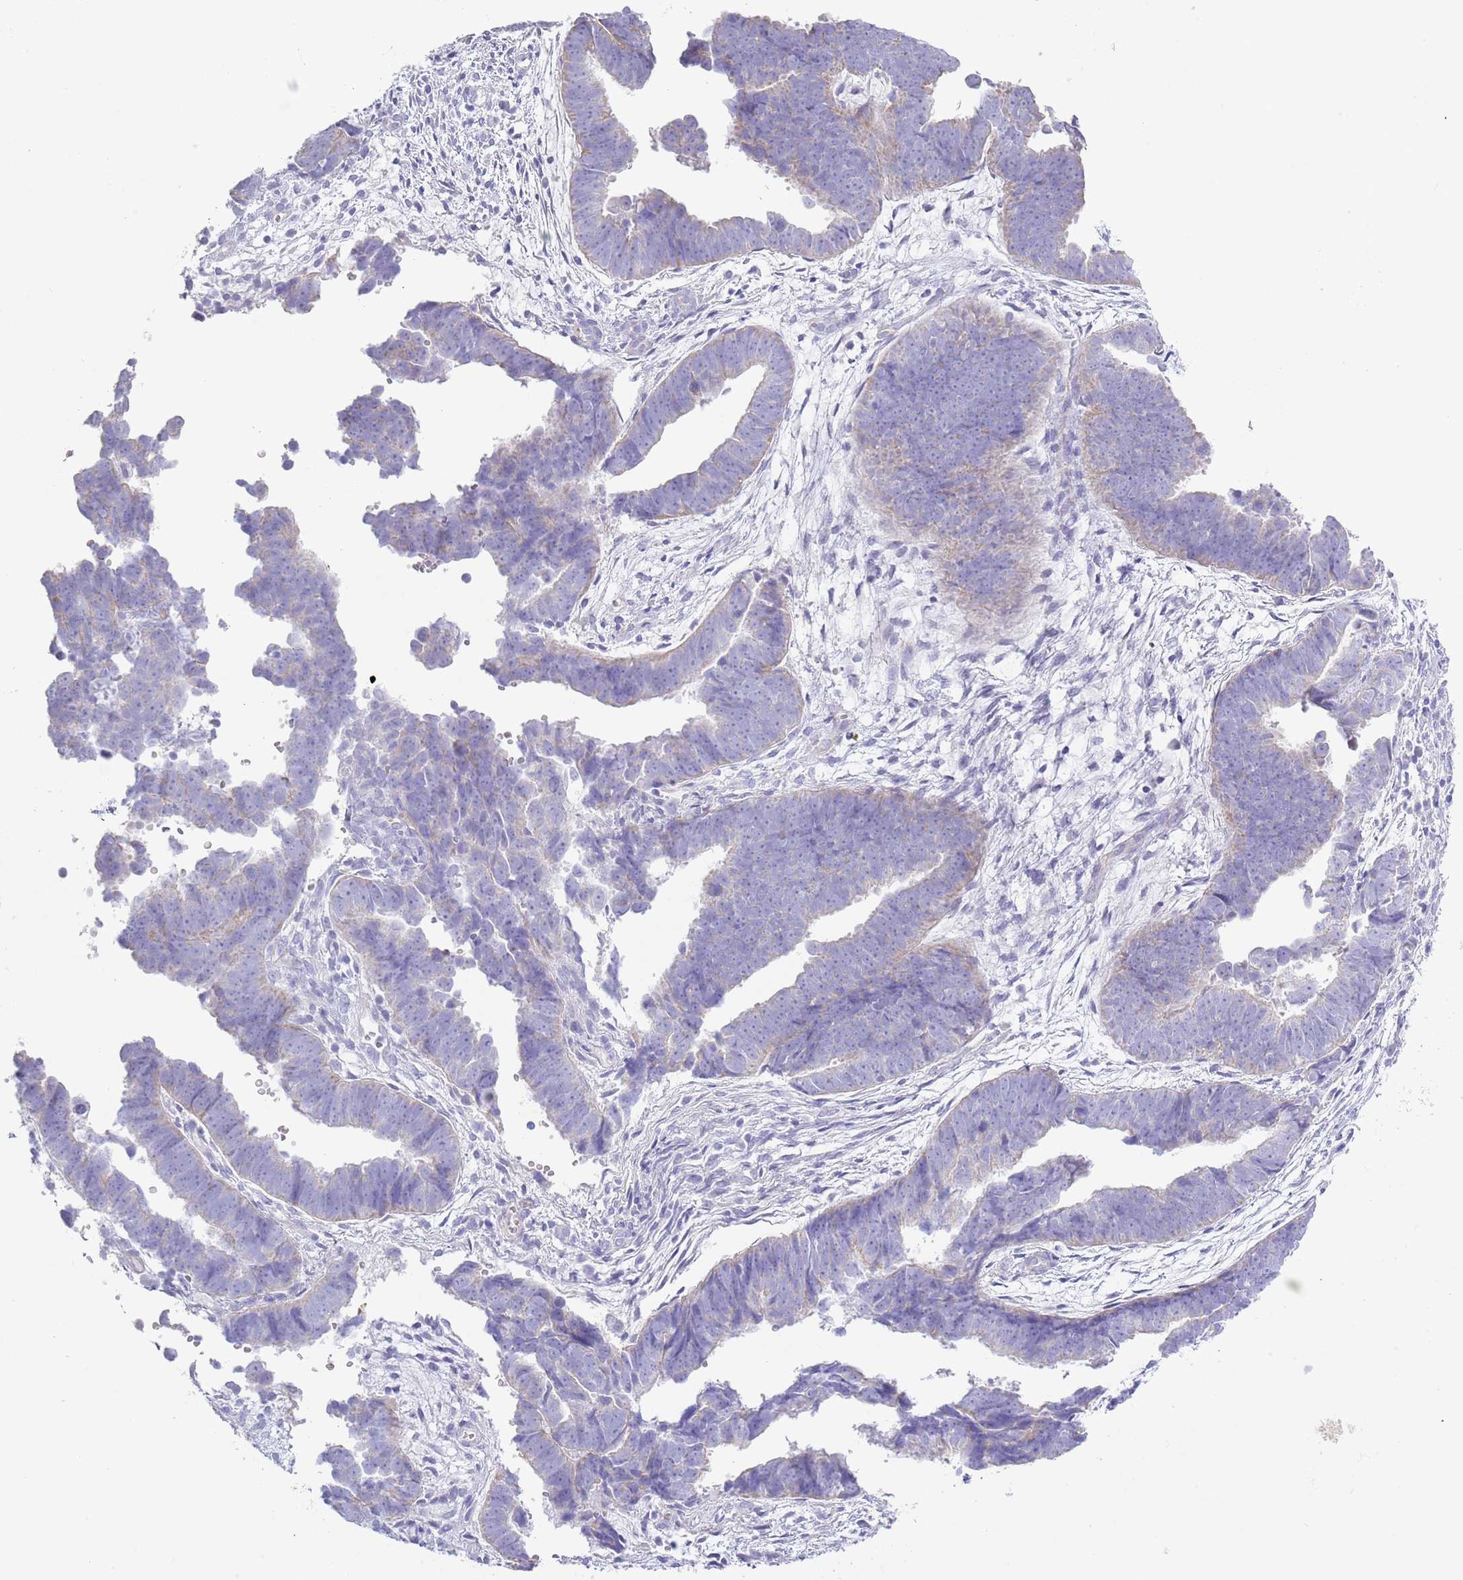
{"staining": {"intensity": "weak", "quantity": "<25%", "location": "cytoplasmic/membranous"}, "tissue": "endometrial cancer", "cell_type": "Tumor cells", "image_type": "cancer", "snomed": [{"axis": "morphology", "description": "Adenocarcinoma, NOS"}, {"axis": "topography", "description": "Endometrium"}], "caption": "A micrograph of endometrial adenocarcinoma stained for a protein demonstrates no brown staining in tumor cells.", "gene": "ACR", "patient": {"sex": "female", "age": 75}}